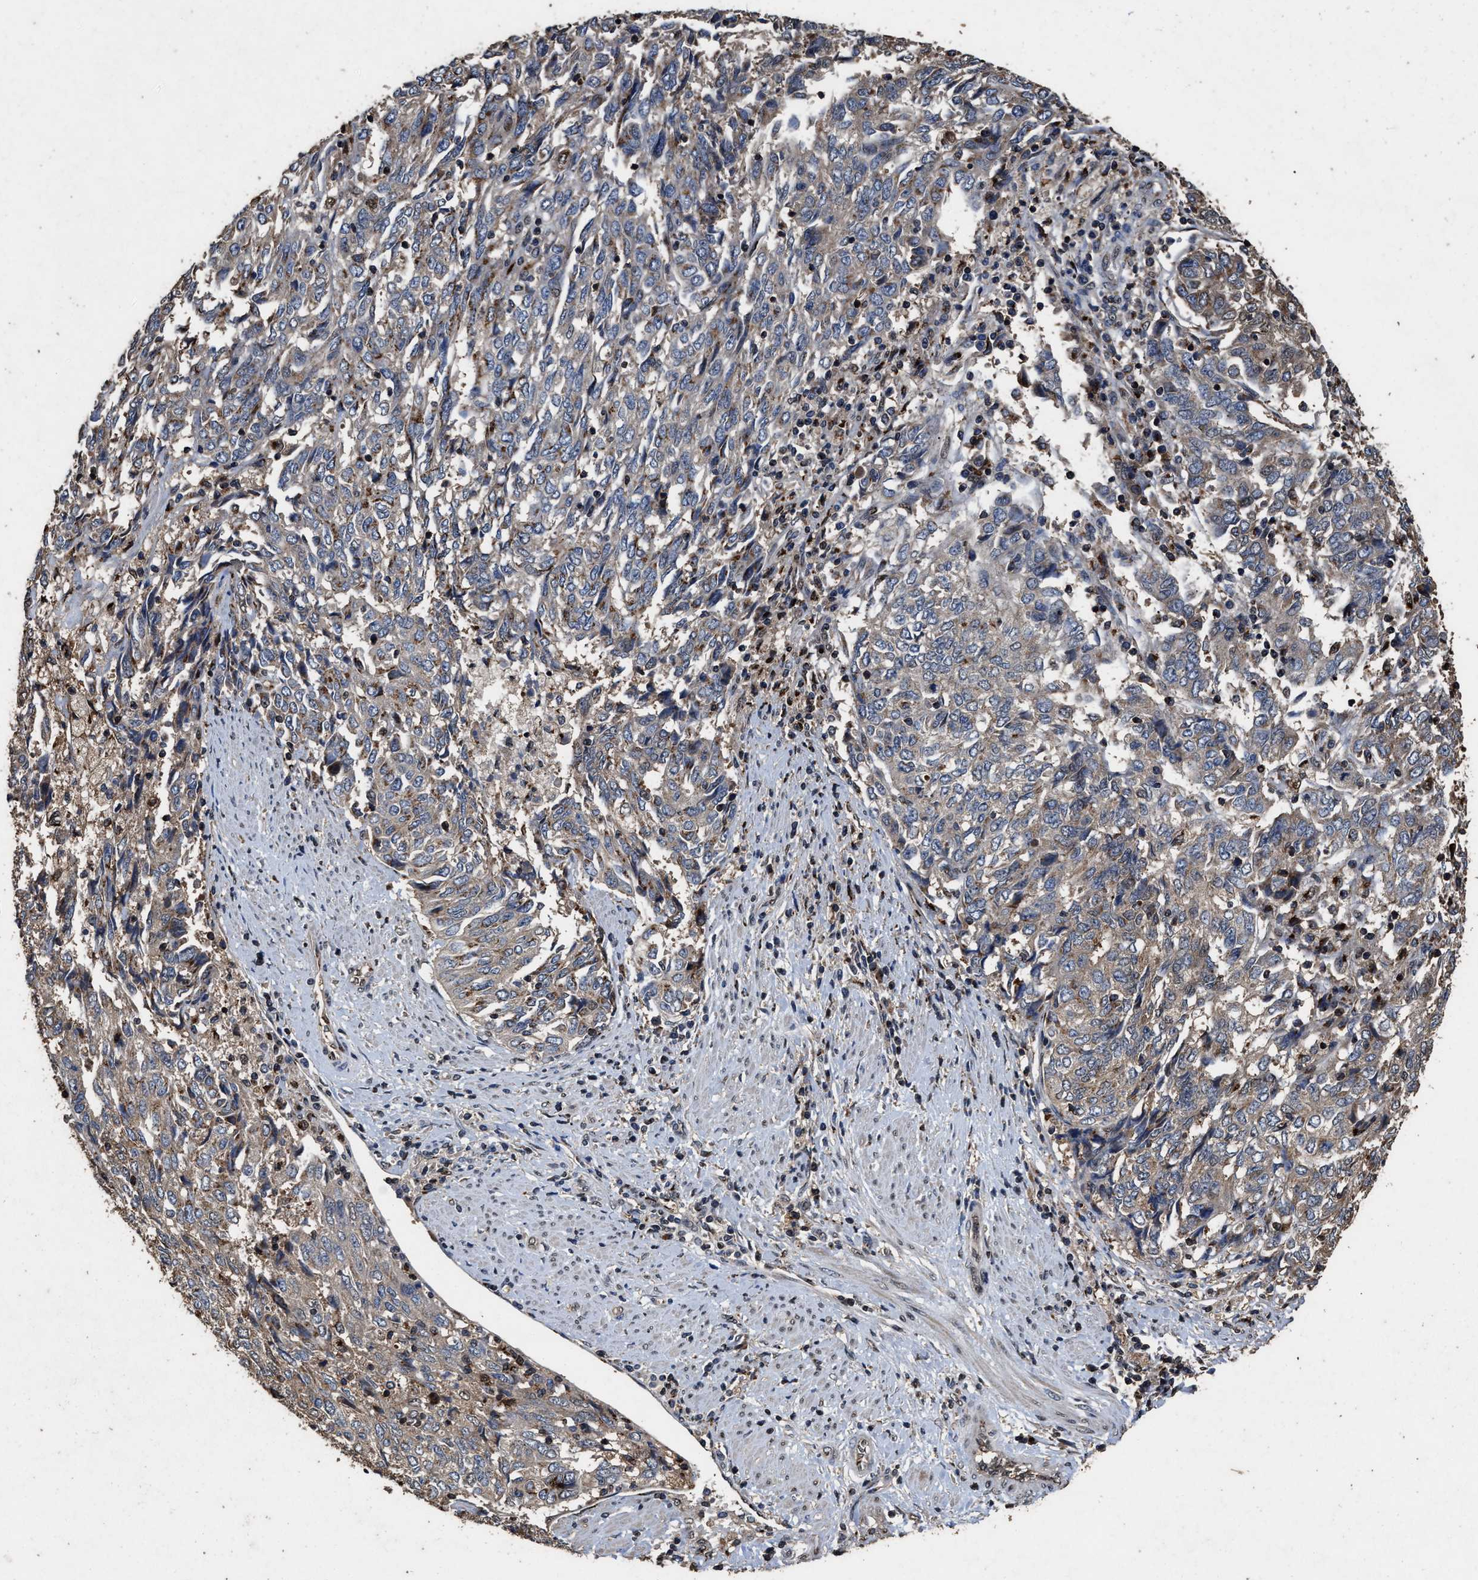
{"staining": {"intensity": "weak", "quantity": "<25%", "location": "cytoplasmic/membranous"}, "tissue": "endometrial cancer", "cell_type": "Tumor cells", "image_type": "cancer", "snomed": [{"axis": "morphology", "description": "Adenocarcinoma, NOS"}, {"axis": "topography", "description": "Endometrium"}], "caption": "High power microscopy image of an immunohistochemistry (IHC) histopathology image of endometrial adenocarcinoma, revealing no significant staining in tumor cells.", "gene": "TPST2", "patient": {"sex": "female", "age": 80}}